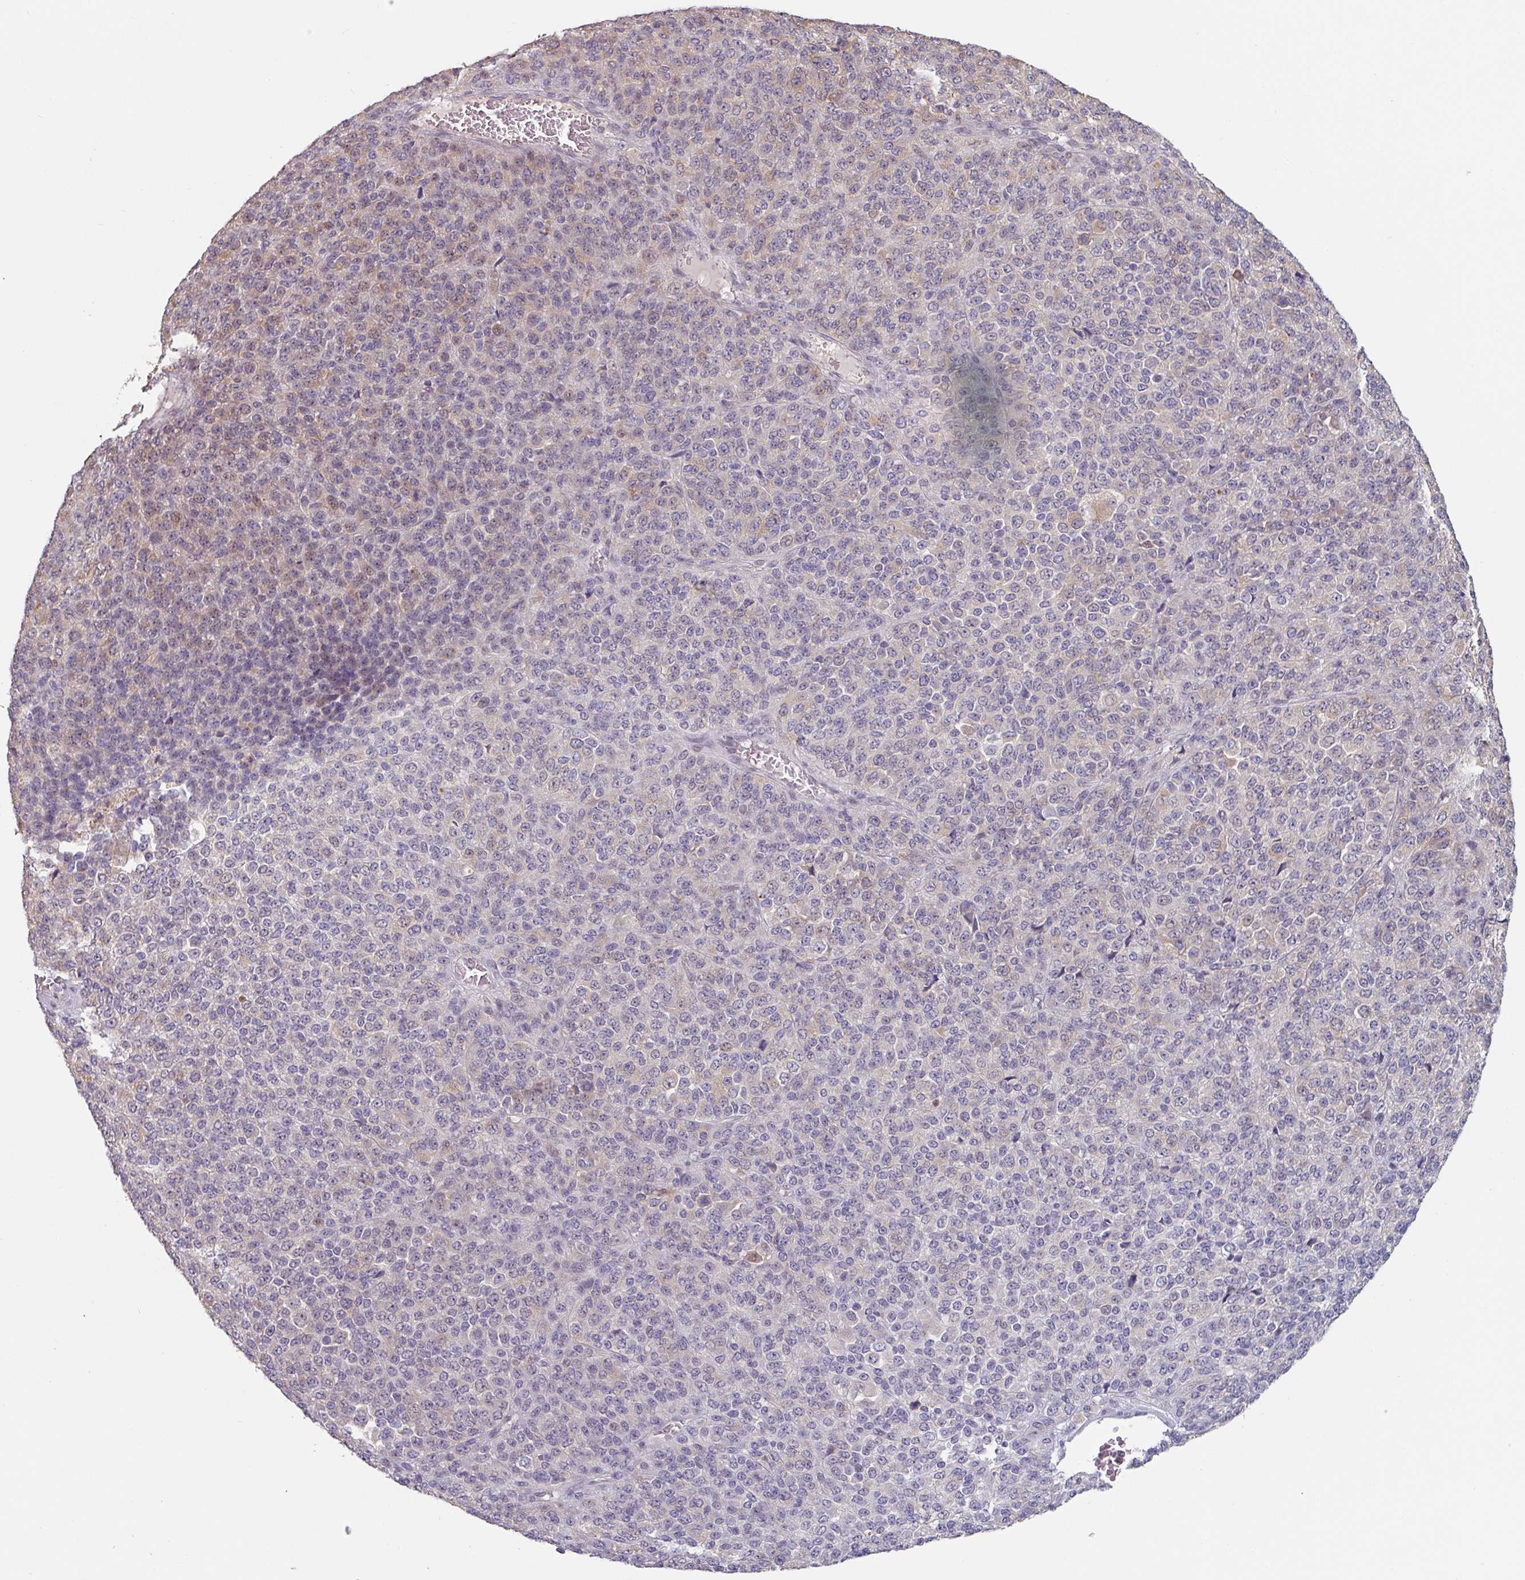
{"staining": {"intensity": "weak", "quantity": "<25%", "location": "nuclear"}, "tissue": "melanoma", "cell_type": "Tumor cells", "image_type": "cancer", "snomed": [{"axis": "morphology", "description": "Malignant melanoma, Metastatic site"}, {"axis": "topography", "description": "Brain"}], "caption": "This is an IHC image of human malignant melanoma (metastatic site). There is no staining in tumor cells.", "gene": "ZBTB6", "patient": {"sex": "female", "age": 56}}